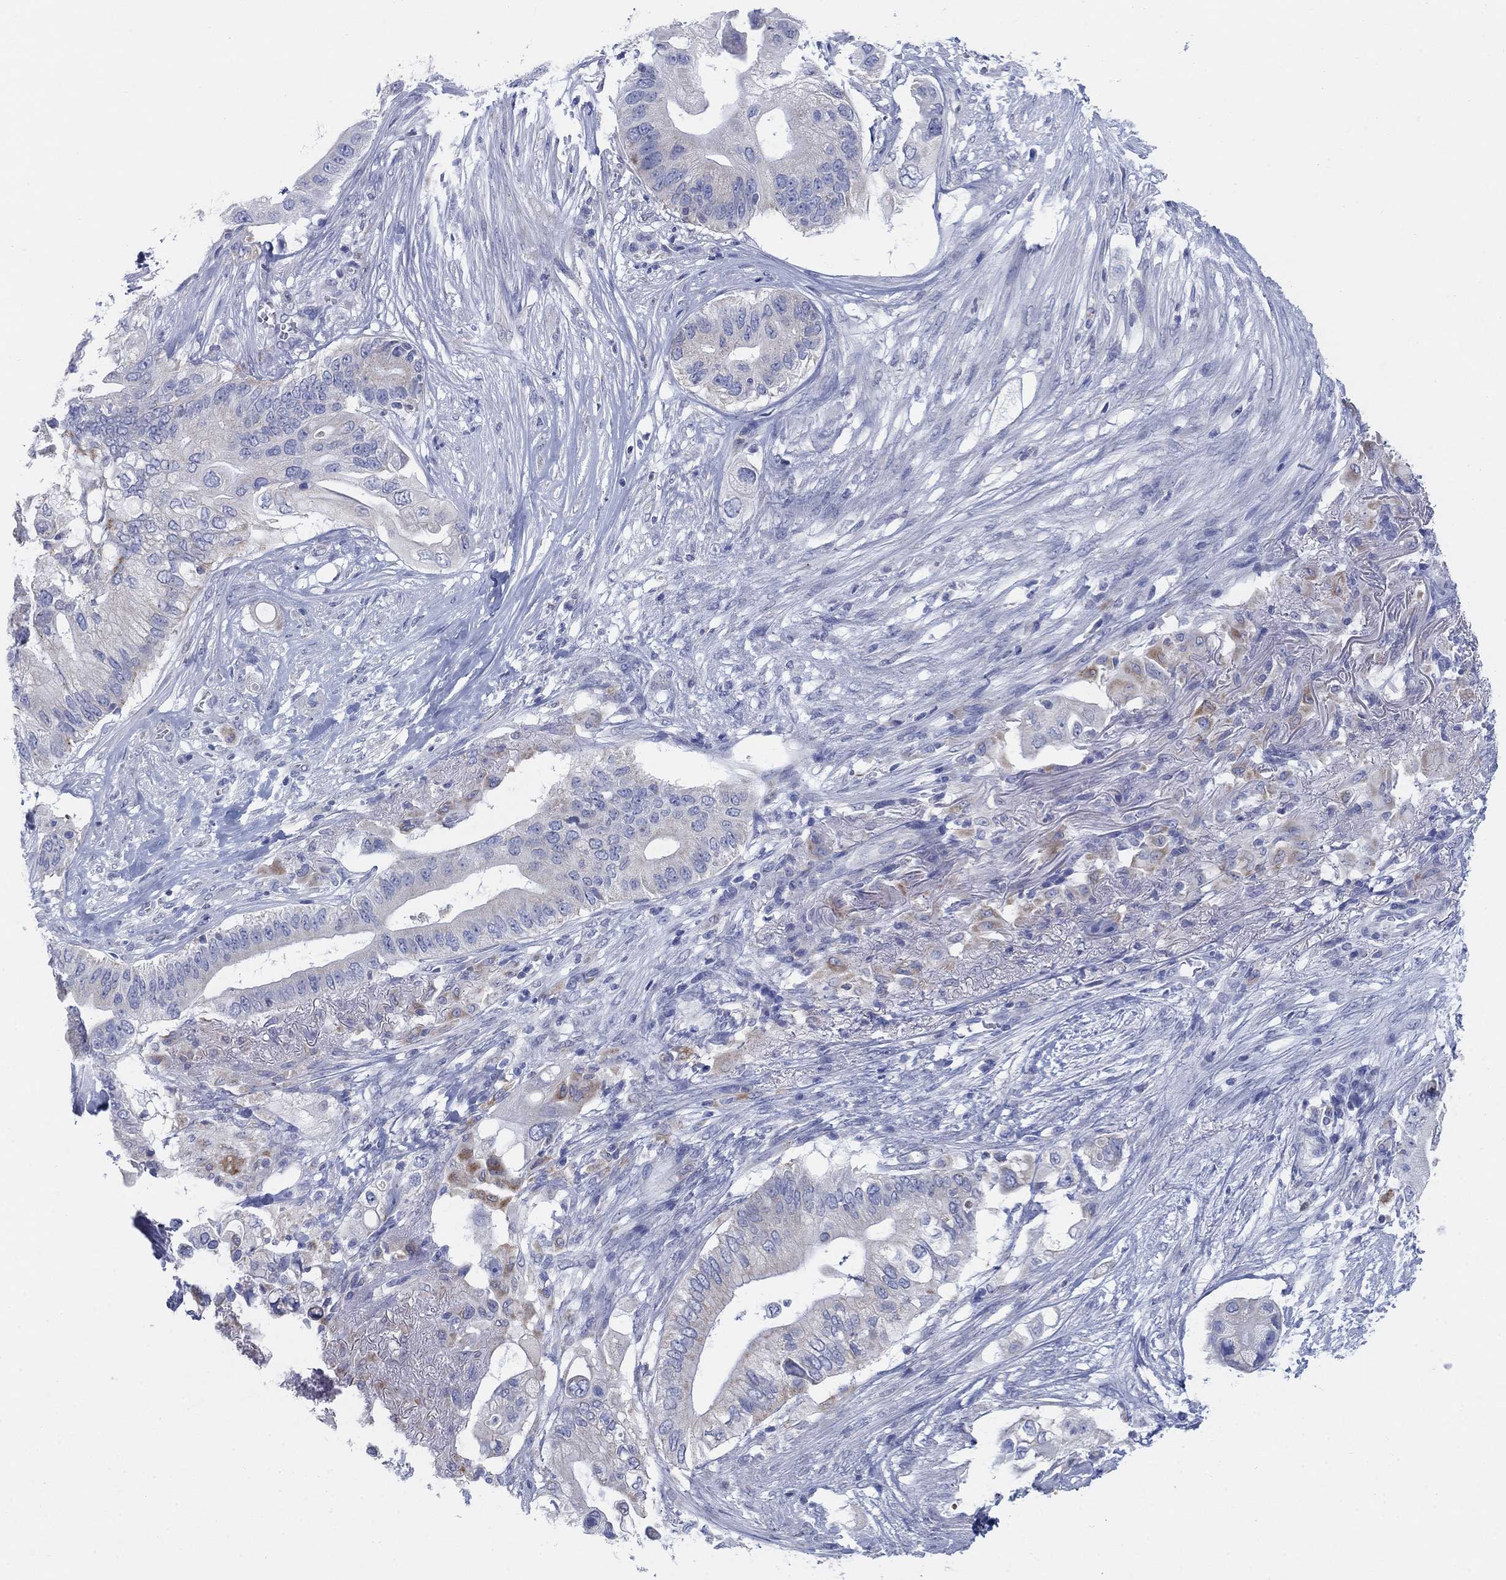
{"staining": {"intensity": "weak", "quantity": "<25%", "location": "cytoplasmic/membranous"}, "tissue": "pancreatic cancer", "cell_type": "Tumor cells", "image_type": "cancer", "snomed": [{"axis": "morphology", "description": "Adenocarcinoma, NOS"}, {"axis": "topography", "description": "Pancreas"}], "caption": "Tumor cells show no significant expression in adenocarcinoma (pancreatic).", "gene": "SCCPDH", "patient": {"sex": "female", "age": 72}}